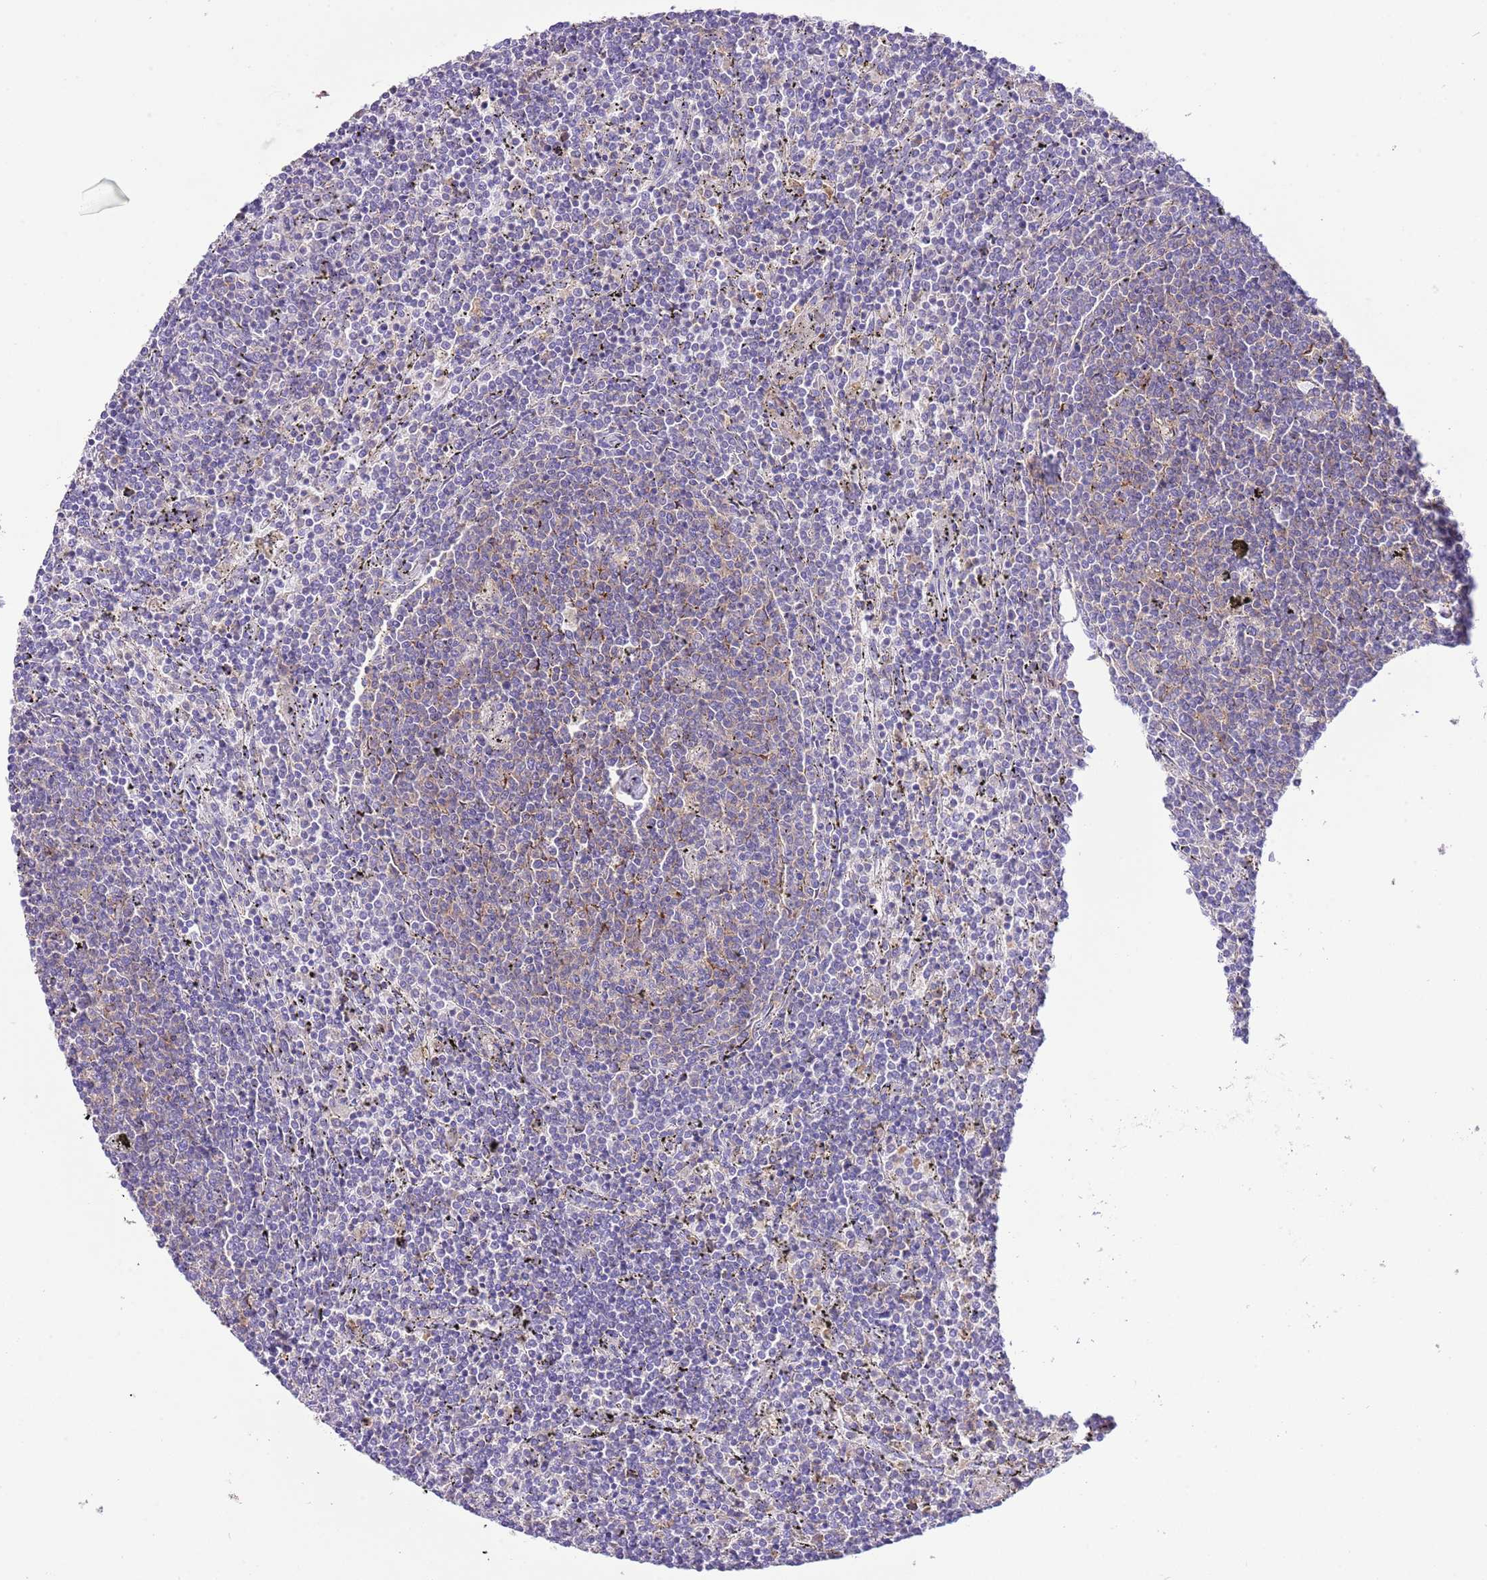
{"staining": {"intensity": "weak", "quantity": "25%-75%", "location": "cytoplasmic/membranous"}, "tissue": "lymphoma", "cell_type": "Tumor cells", "image_type": "cancer", "snomed": [{"axis": "morphology", "description": "Malignant lymphoma, non-Hodgkin's type, Low grade"}, {"axis": "topography", "description": "Spleen"}], "caption": "Immunohistochemistry (IHC) (DAB) staining of lymphoma exhibits weak cytoplasmic/membranous protein expression in approximately 25%-75% of tumor cells.", "gene": "RPS10", "patient": {"sex": "female", "age": 50}}